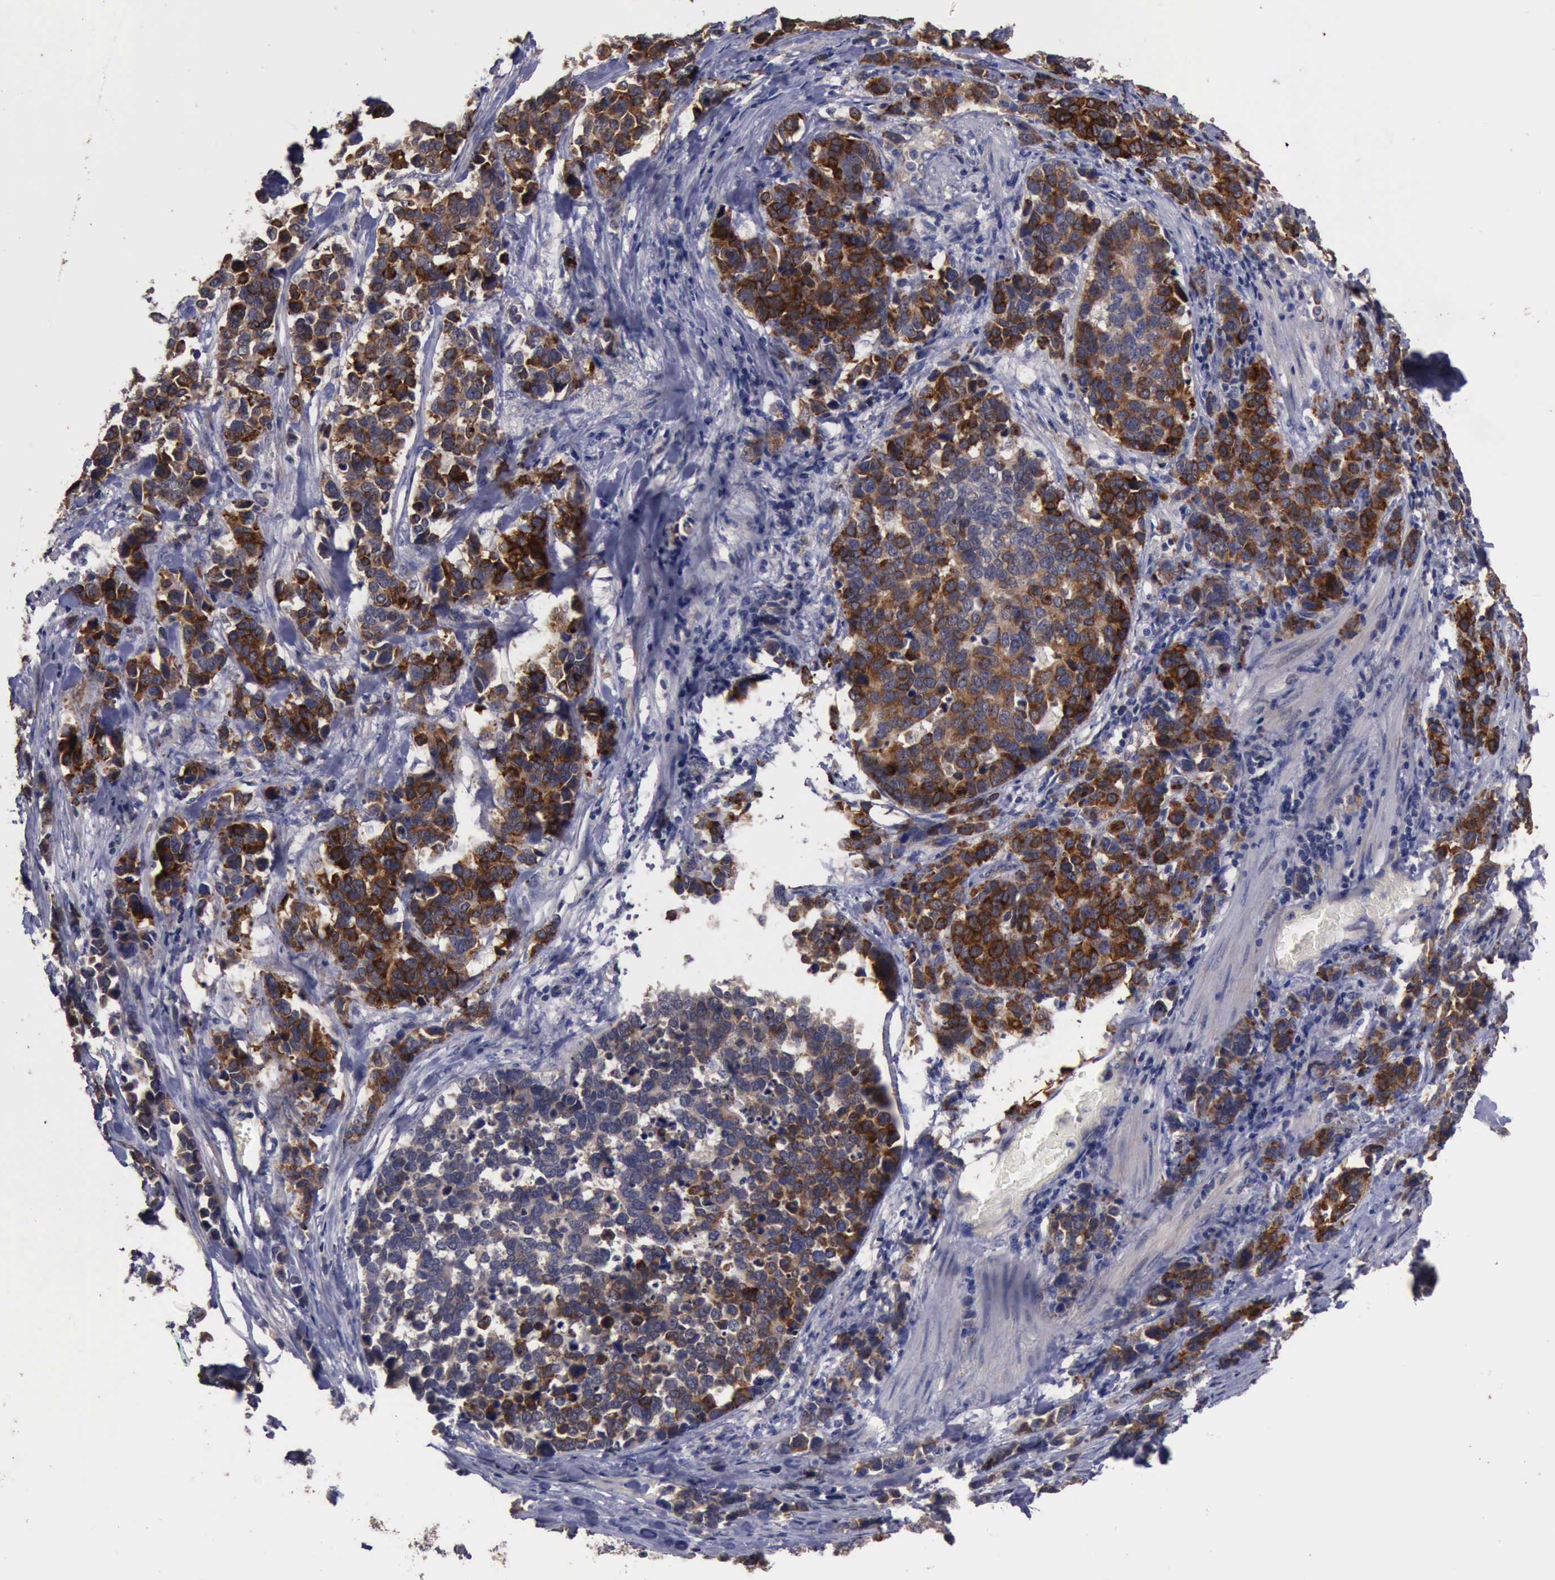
{"staining": {"intensity": "strong", "quantity": ">75%", "location": "cytoplasmic/membranous"}, "tissue": "stomach cancer", "cell_type": "Tumor cells", "image_type": "cancer", "snomed": [{"axis": "morphology", "description": "Adenocarcinoma, NOS"}, {"axis": "topography", "description": "Stomach, upper"}], "caption": "Immunohistochemical staining of human stomach cancer (adenocarcinoma) reveals high levels of strong cytoplasmic/membranous protein positivity in approximately >75% of tumor cells. (Stains: DAB in brown, nuclei in blue, Microscopy: brightfield microscopy at high magnification).", "gene": "CRKL", "patient": {"sex": "male", "age": 71}}